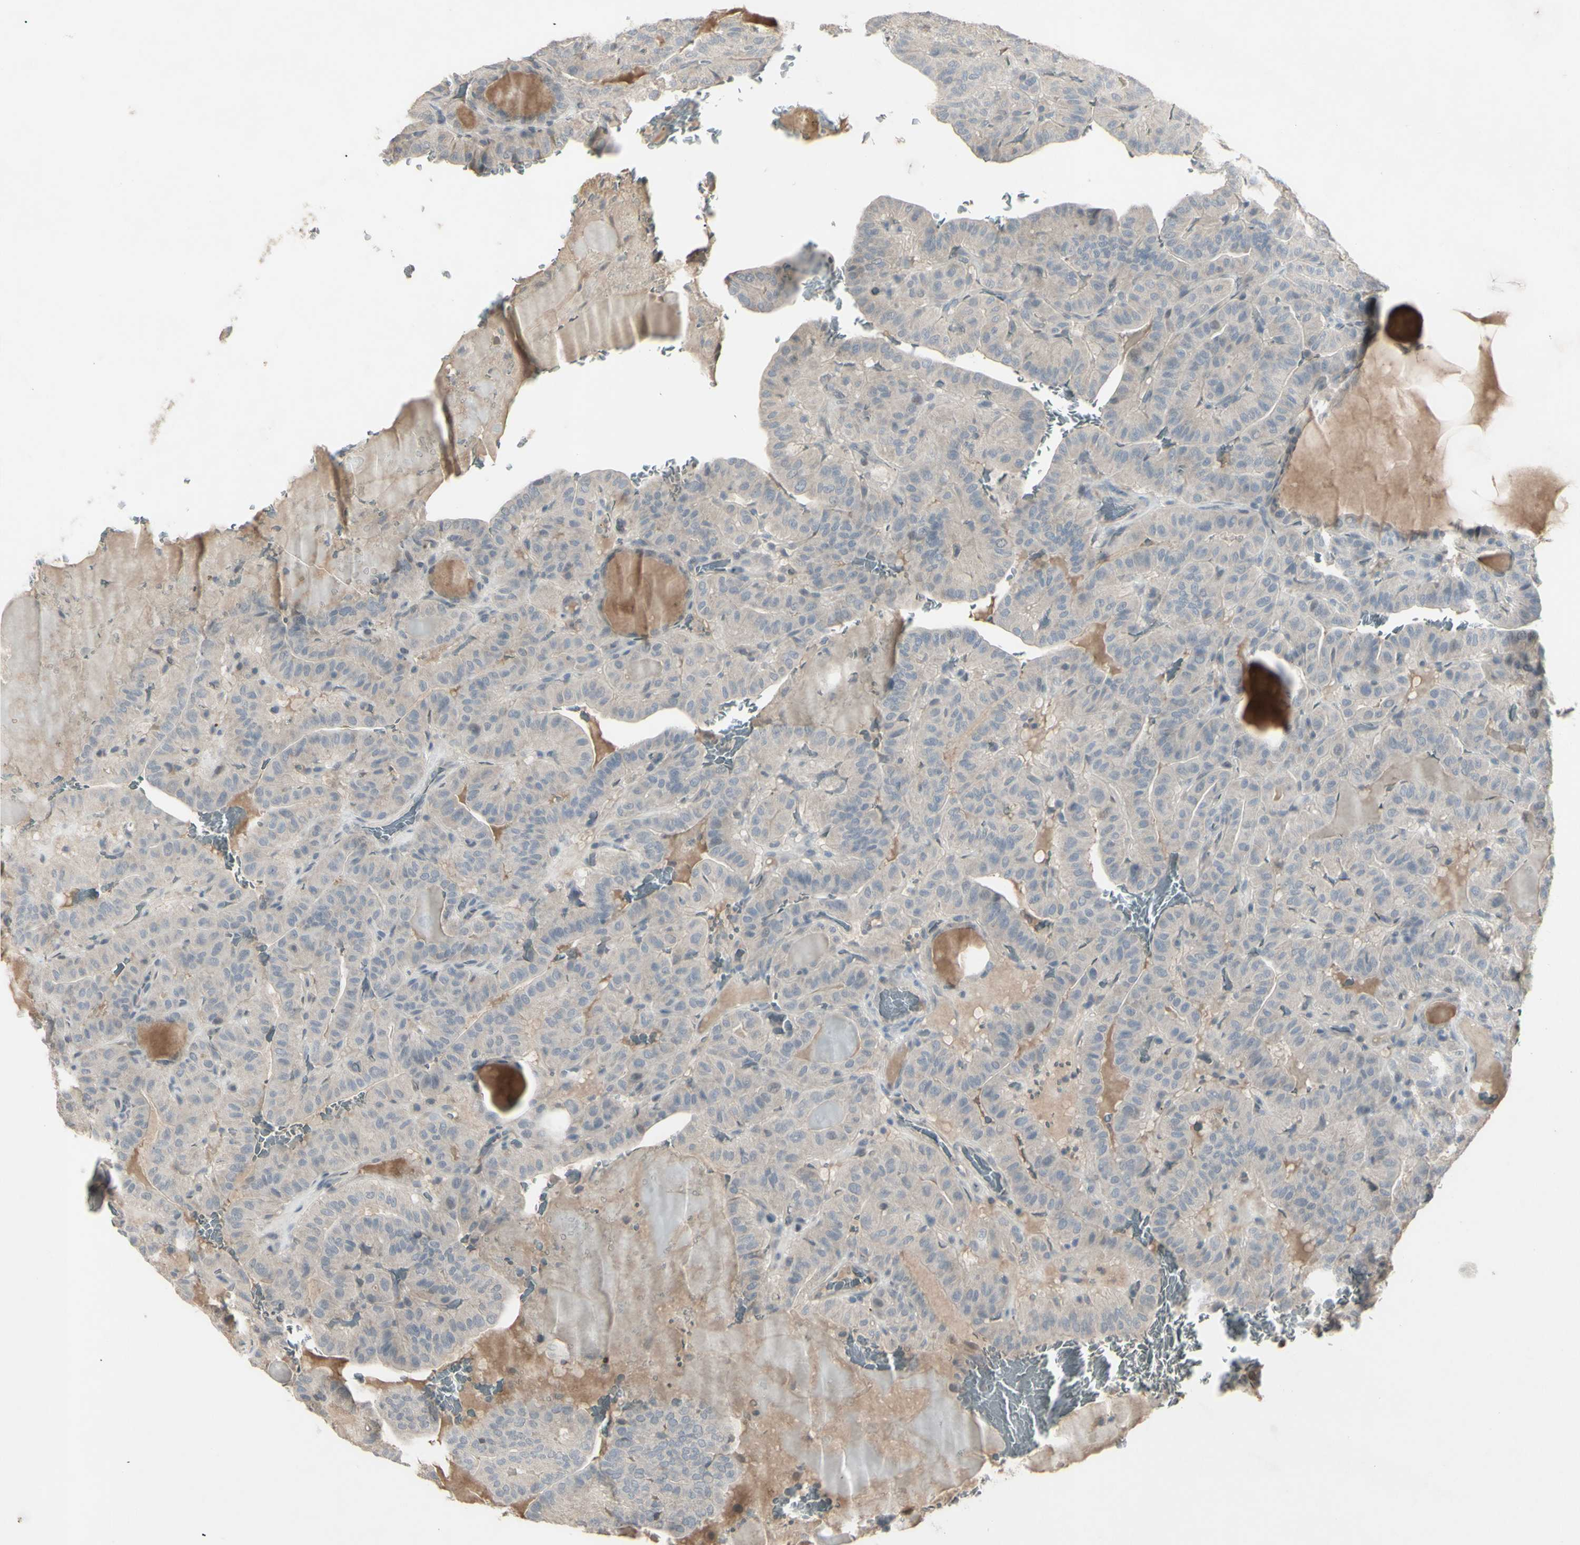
{"staining": {"intensity": "weak", "quantity": ">75%", "location": "cytoplasmic/membranous"}, "tissue": "thyroid cancer", "cell_type": "Tumor cells", "image_type": "cancer", "snomed": [{"axis": "morphology", "description": "Papillary adenocarcinoma, NOS"}, {"axis": "topography", "description": "Thyroid gland"}], "caption": "Immunohistochemistry of human papillary adenocarcinoma (thyroid) reveals low levels of weak cytoplasmic/membranous expression in approximately >75% of tumor cells.", "gene": "PIAS4", "patient": {"sex": "male", "age": 77}}